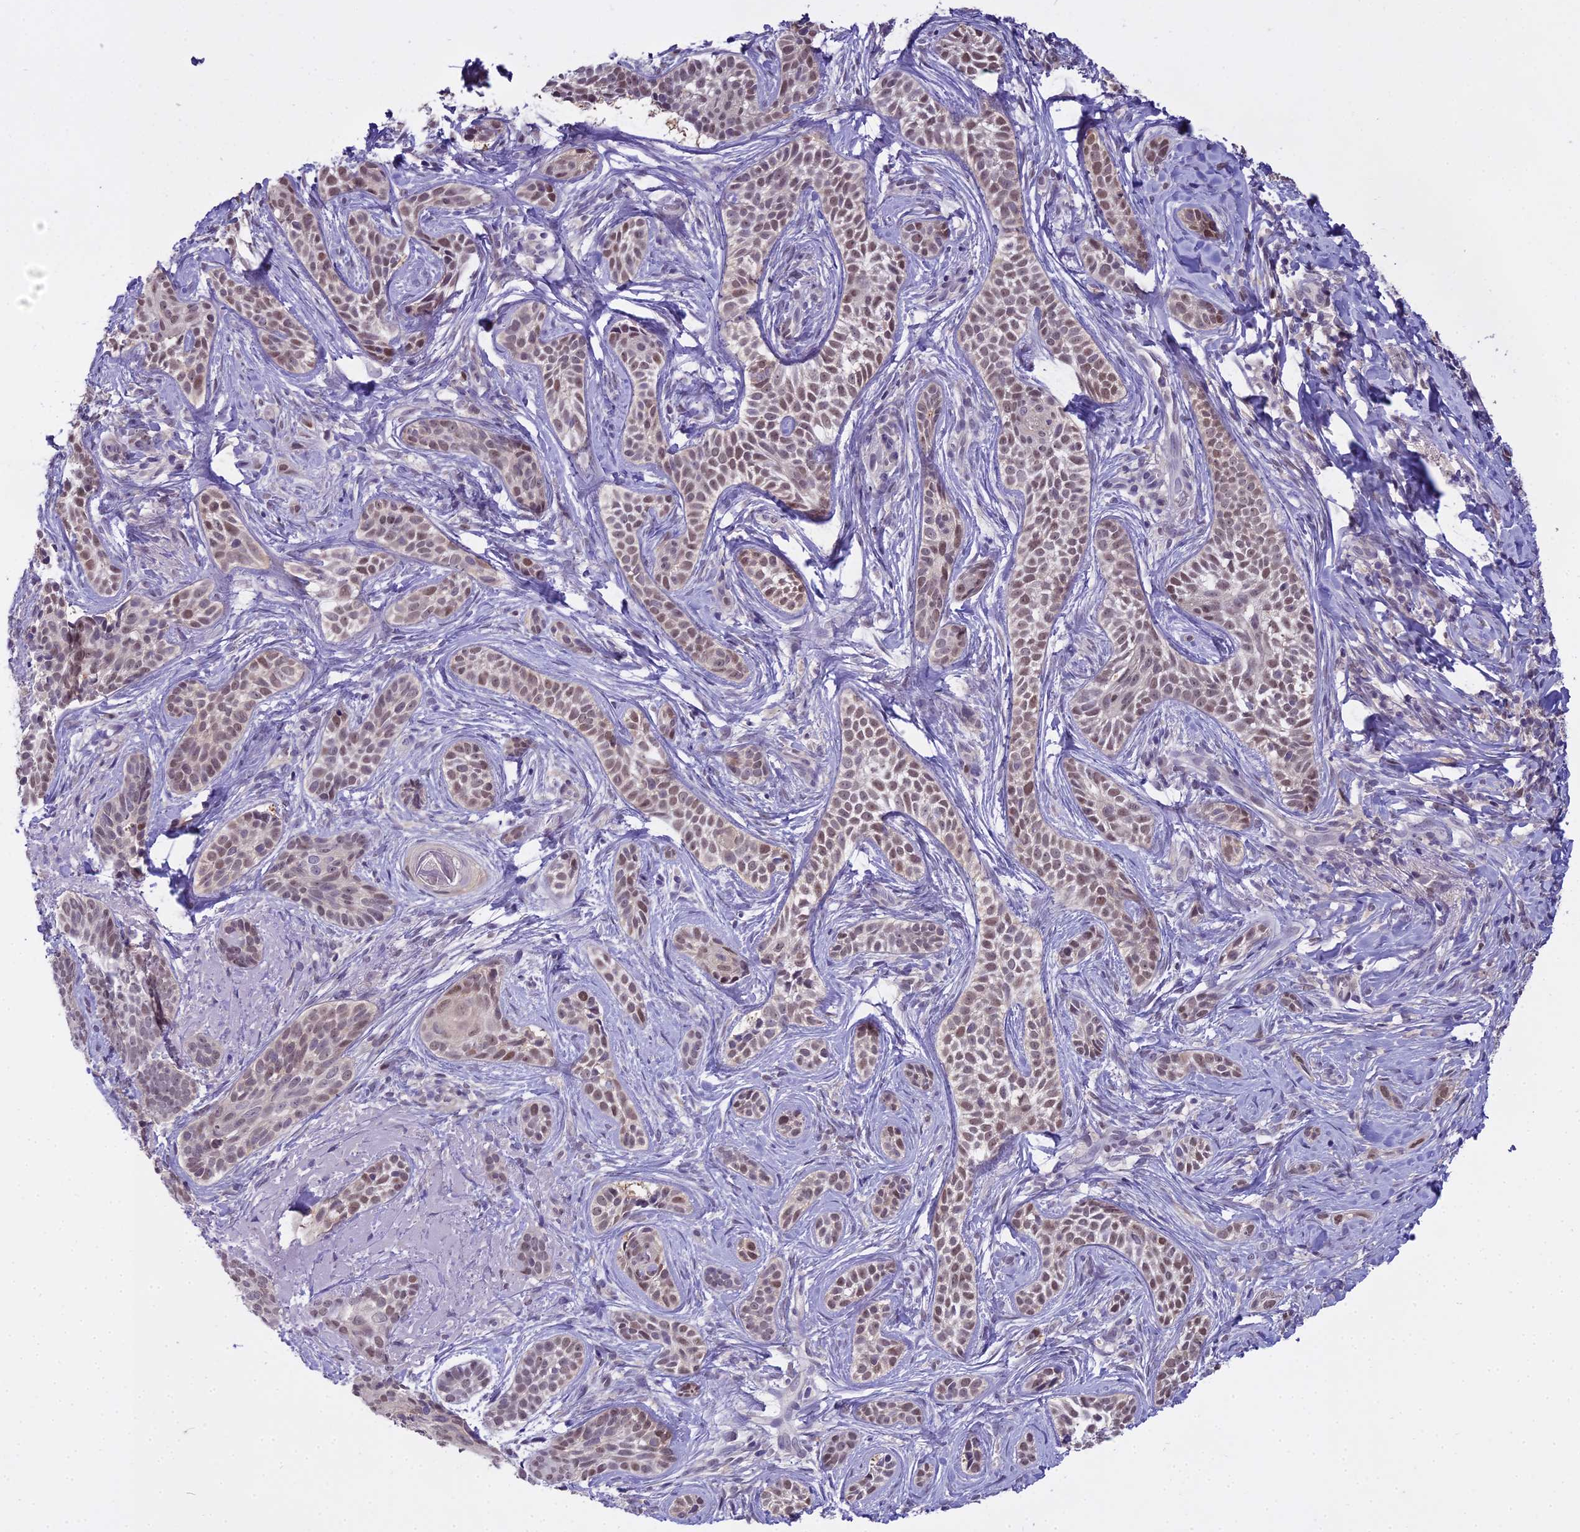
{"staining": {"intensity": "moderate", "quantity": ">75%", "location": "nuclear"}, "tissue": "skin cancer", "cell_type": "Tumor cells", "image_type": "cancer", "snomed": [{"axis": "morphology", "description": "Basal cell carcinoma"}, {"axis": "topography", "description": "Skin"}], "caption": "A brown stain labels moderate nuclear positivity of a protein in basal cell carcinoma (skin) tumor cells. (IHC, brightfield microscopy, high magnification).", "gene": "MAT2A", "patient": {"sex": "male", "age": 71}}